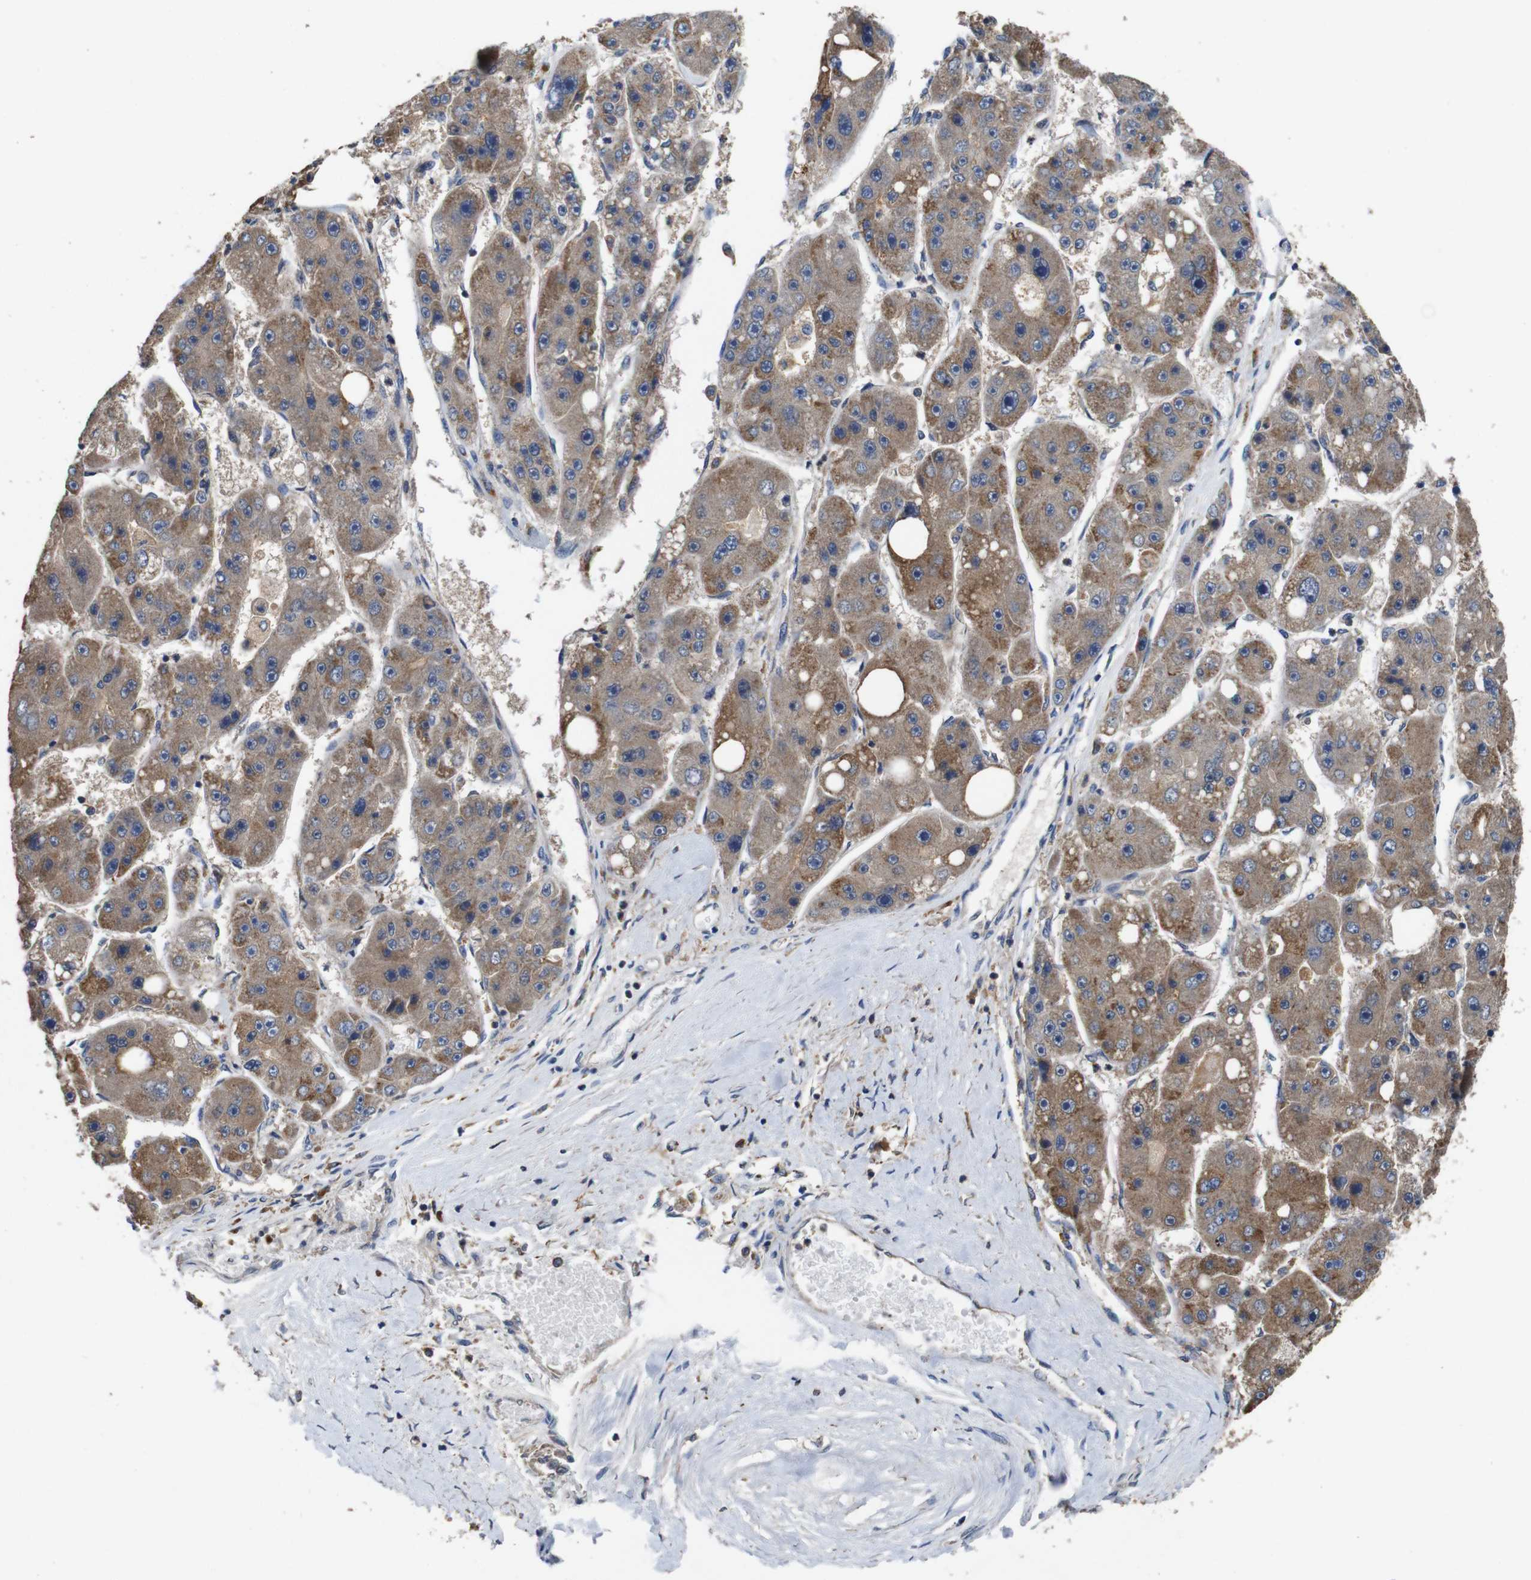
{"staining": {"intensity": "moderate", "quantity": ">75%", "location": "cytoplasmic/membranous"}, "tissue": "liver cancer", "cell_type": "Tumor cells", "image_type": "cancer", "snomed": [{"axis": "morphology", "description": "Carcinoma, Hepatocellular, NOS"}, {"axis": "topography", "description": "Liver"}], "caption": "This is a micrograph of immunohistochemistry staining of liver cancer, which shows moderate staining in the cytoplasmic/membranous of tumor cells.", "gene": "GLIPR1", "patient": {"sex": "female", "age": 61}}